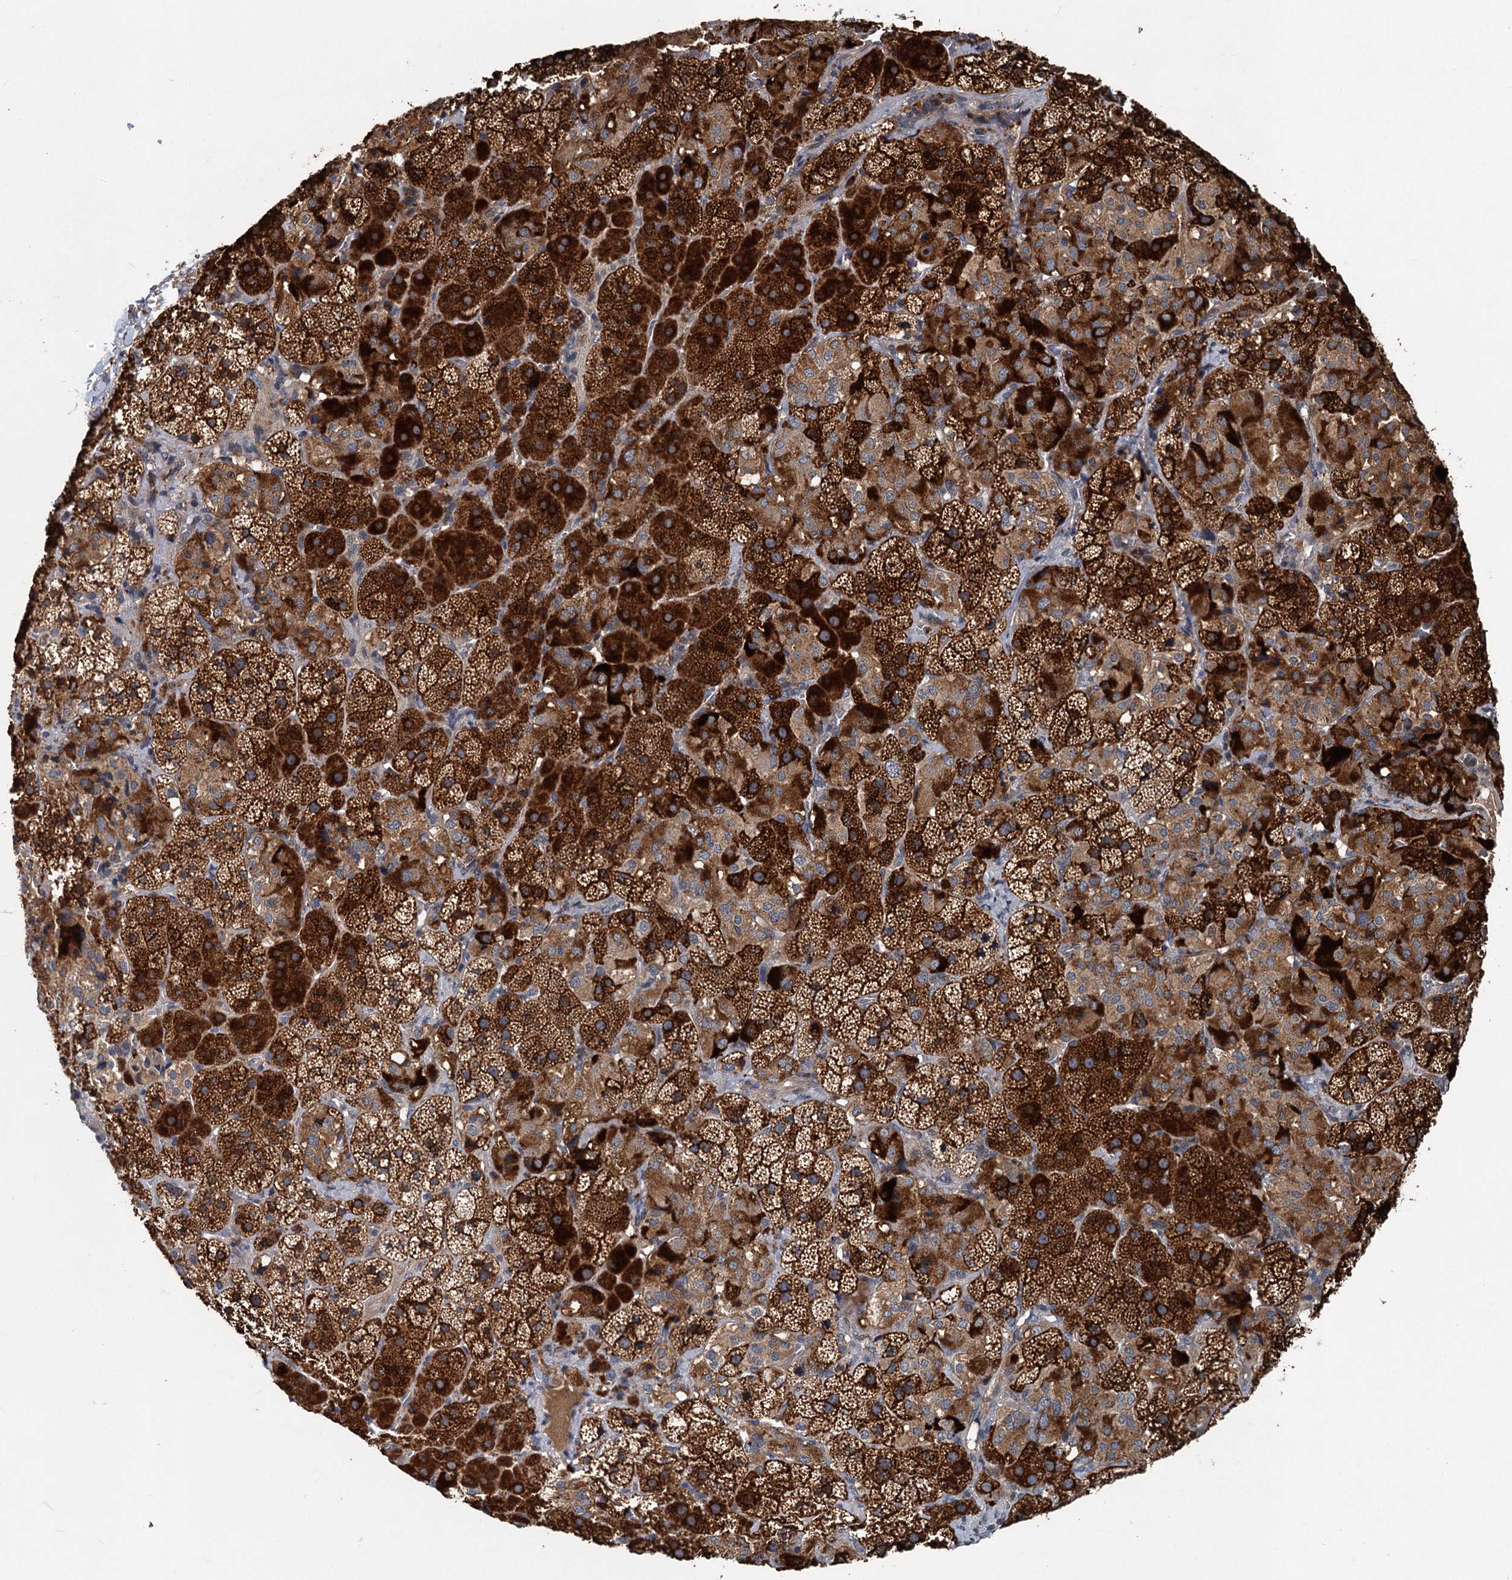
{"staining": {"intensity": "strong", "quantity": ">75%", "location": "cytoplasmic/membranous"}, "tissue": "adrenal gland", "cell_type": "Glandular cells", "image_type": "normal", "snomed": [{"axis": "morphology", "description": "Normal tissue, NOS"}, {"axis": "topography", "description": "Adrenal gland"}], "caption": "Brown immunohistochemical staining in benign human adrenal gland exhibits strong cytoplasmic/membranous expression in approximately >75% of glandular cells. (IHC, brightfield microscopy, high magnification).", "gene": "OTUB1", "patient": {"sex": "female", "age": 44}}